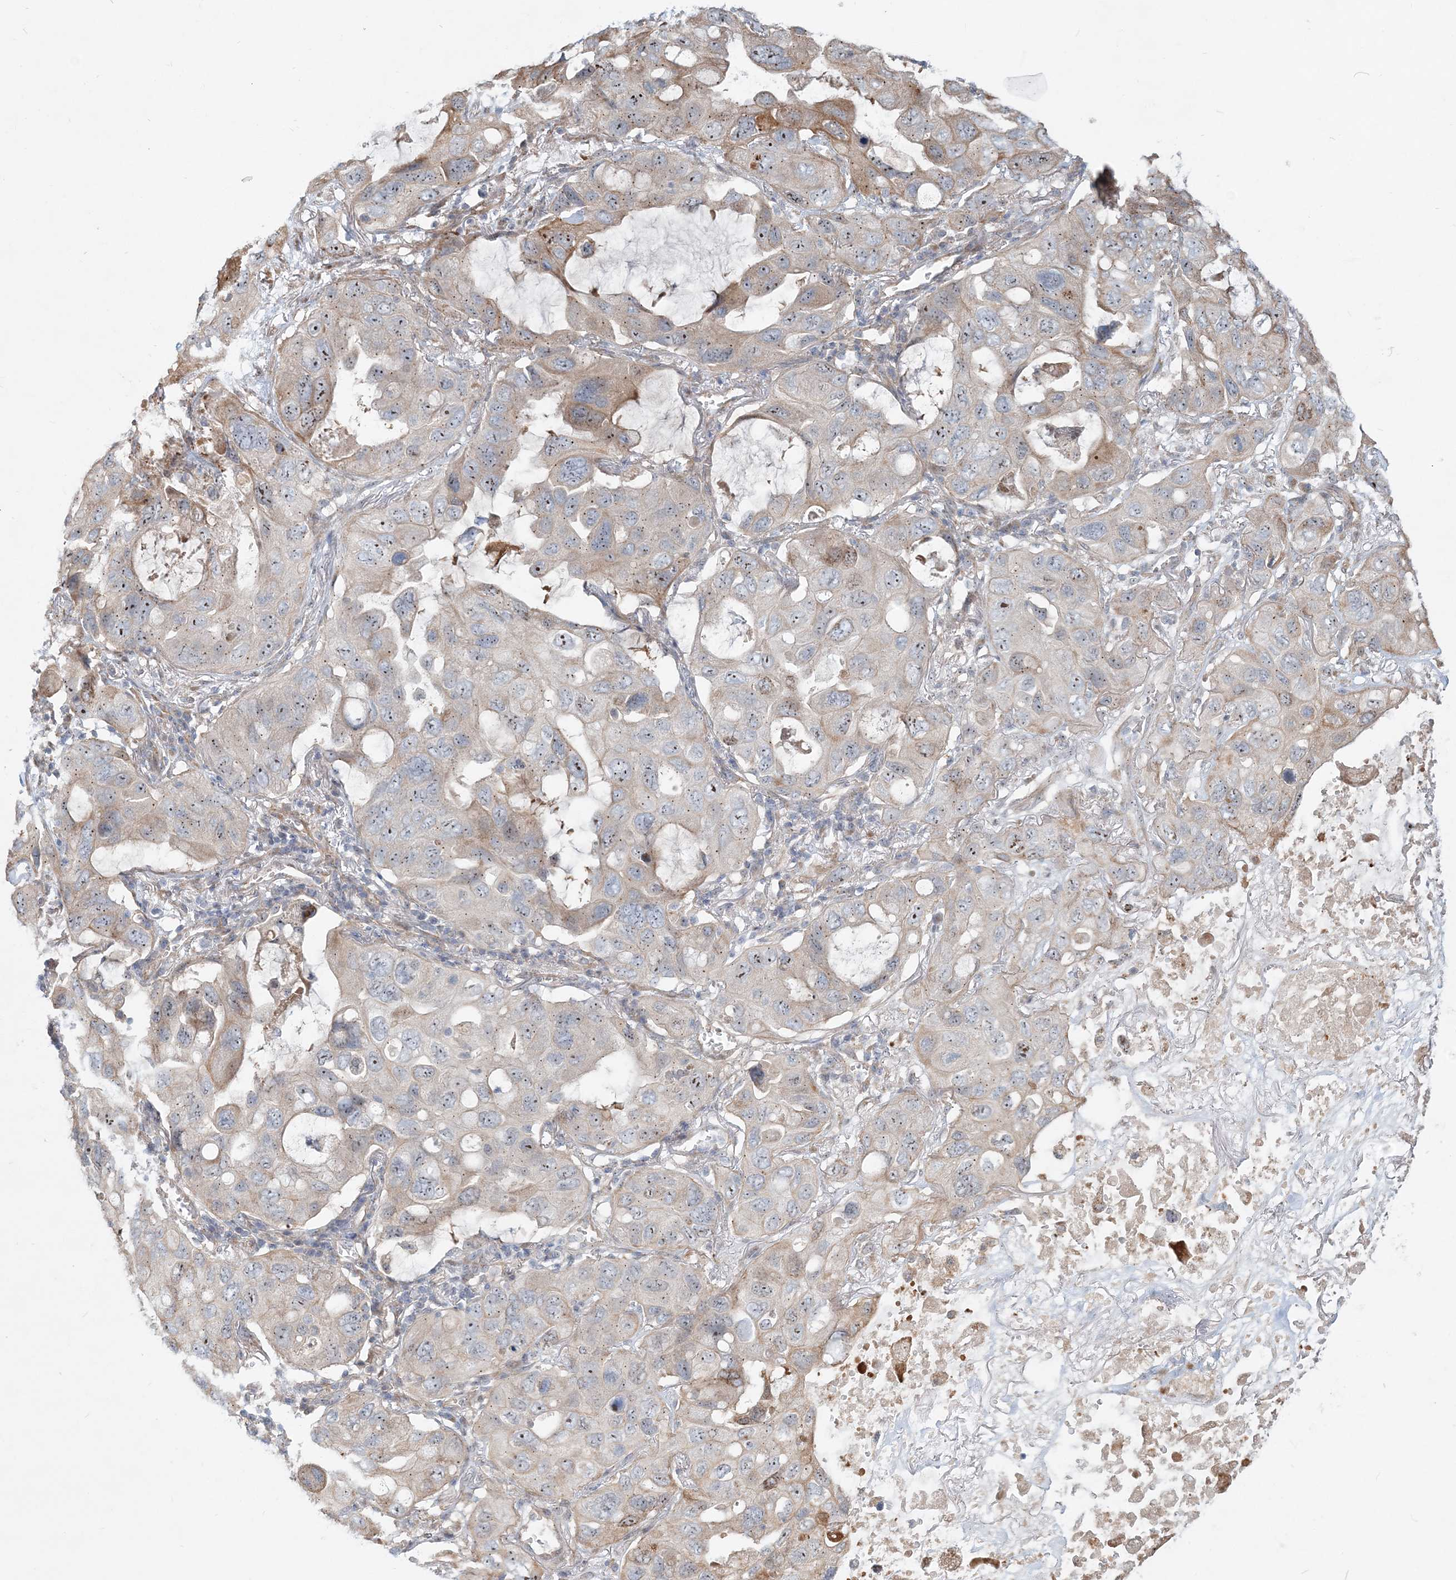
{"staining": {"intensity": "moderate", "quantity": "<25%", "location": "cytoplasmic/membranous,nuclear"}, "tissue": "lung cancer", "cell_type": "Tumor cells", "image_type": "cancer", "snomed": [{"axis": "morphology", "description": "Squamous cell carcinoma, NOS"}, {"axis": "topography", "description": "Lung"}], "caption": "Lung squamous cell carcinoma stained for a protein (brown) displays moderate cytoplasmic/membranous and nuclear positive expression in approximately <25% of tumor cells.", "gene": "CXXC5", "patient": {"sex": "female", "age": 73}}